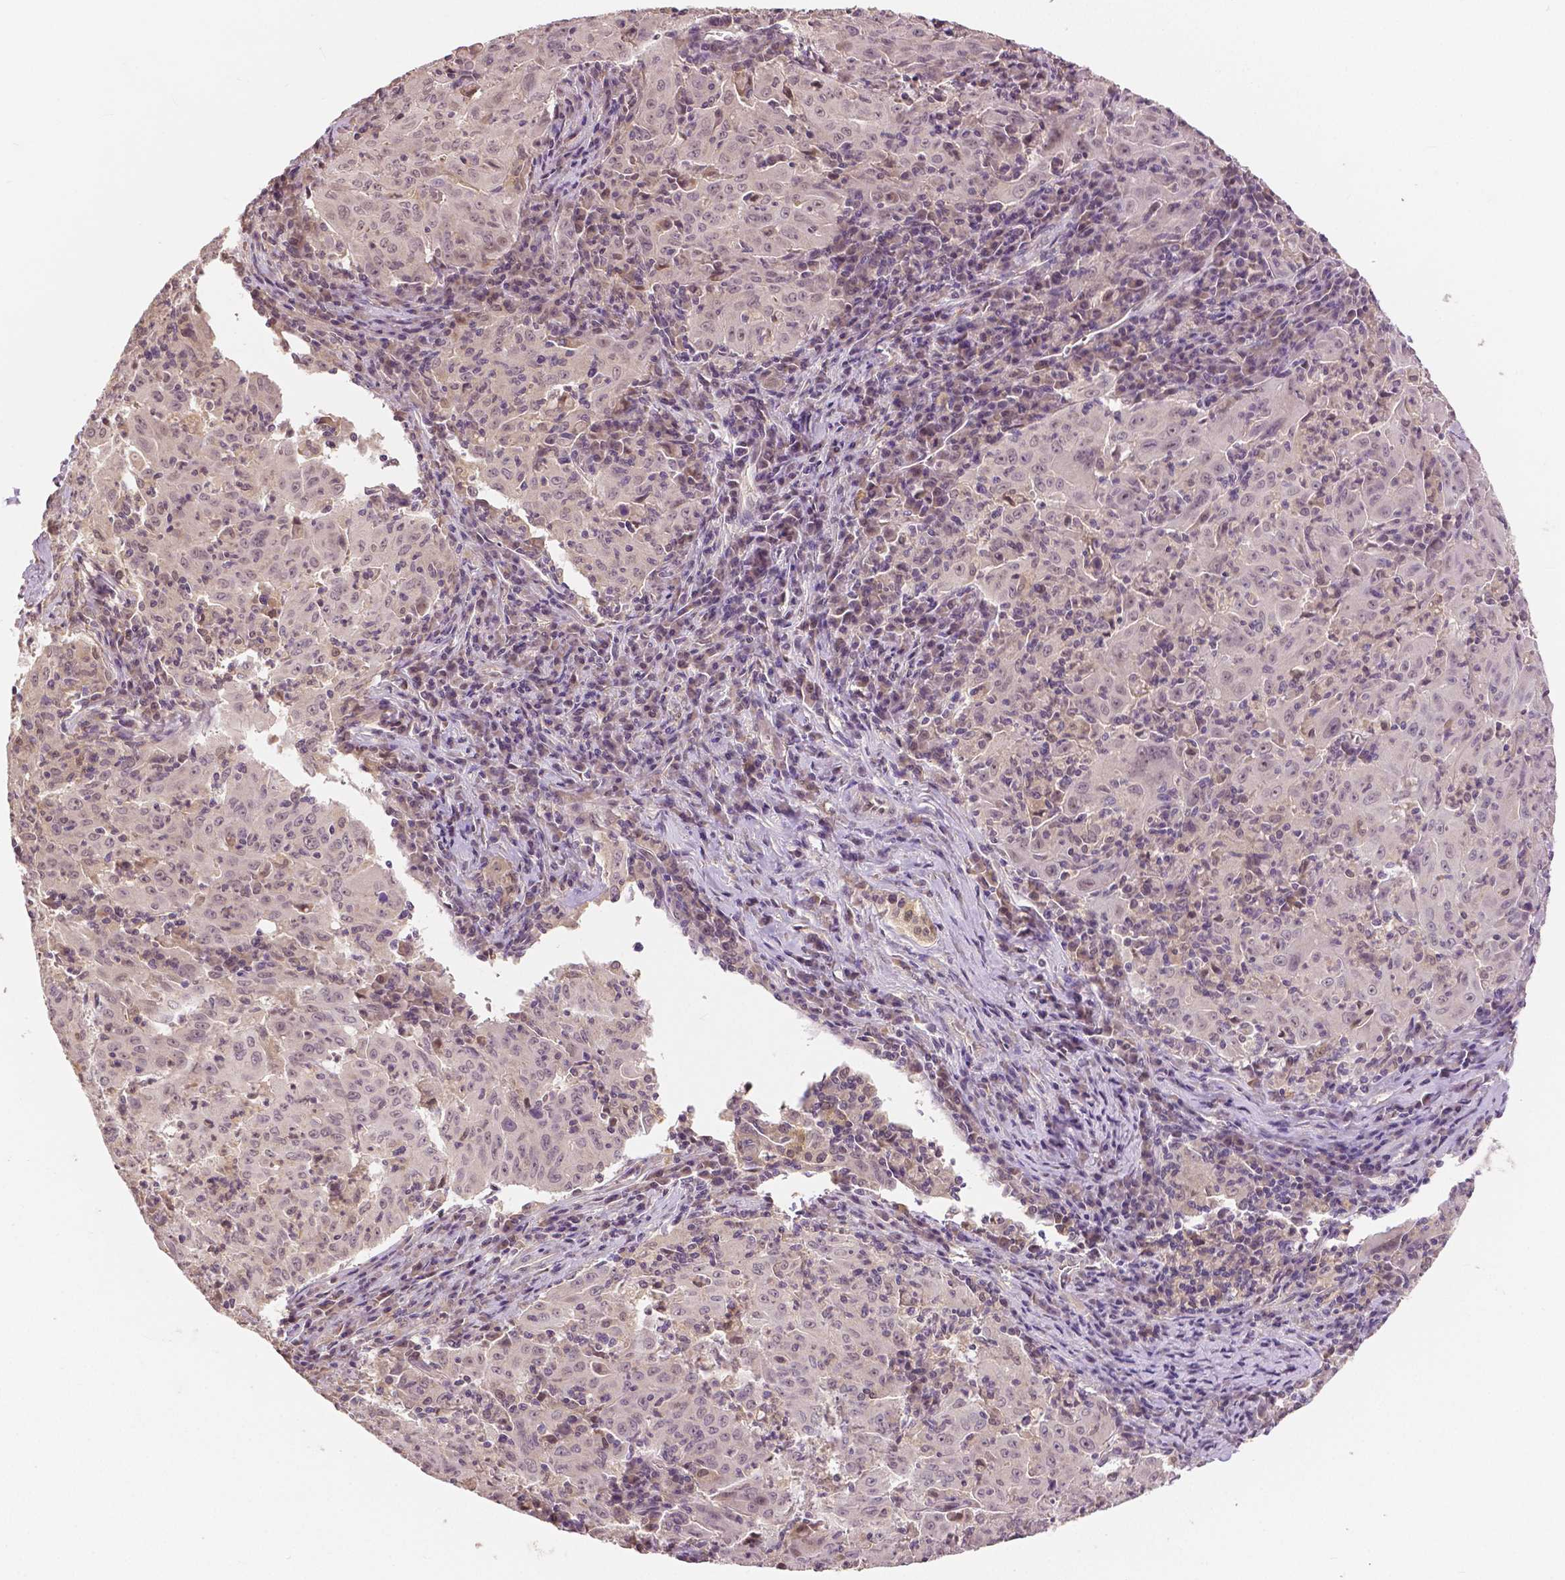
{"staining": {"intensity": "weak", "quantity": "<25%", "location": "nuclear"}, "tissue": "pancreatic cancer", "cell_type": "Tumor cells", "image_type": "cancer", "snomed": [{"axis": "morphology", "description": "Adenocarcinoma, NOS"}, {"axis": "topography", "description": "Pancreas"}], "caption": "A high-resolution photomicrograph shows IHC staining of adenocarcinoma (pancreatic), which shows no significant expression in tumor cells.", "gene": "MAP1LC3B", "patient": {"sex": "male", "age": 63}}